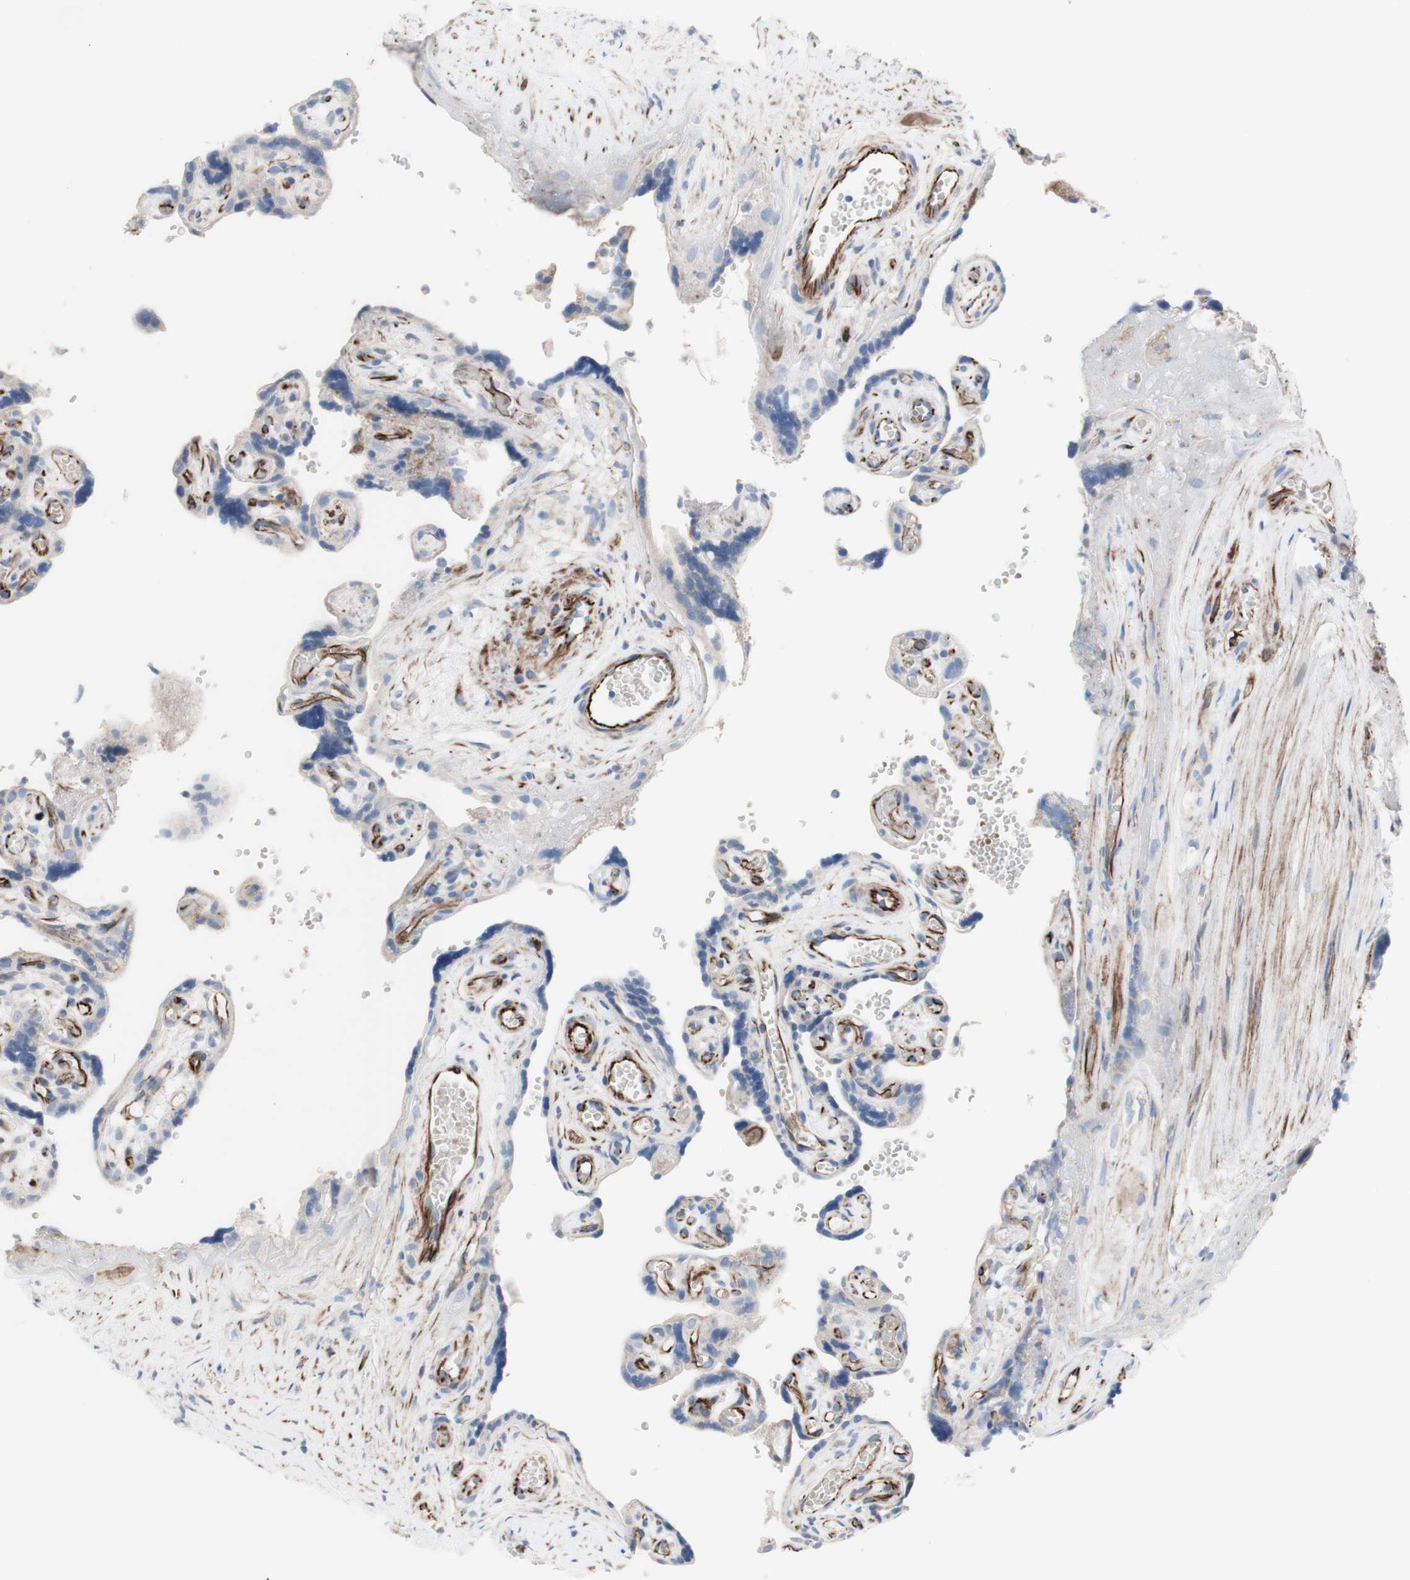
{"staining": {"intensity": "strong", "quantity": "25%-75%", "location": "cytoplasmic/membranous"}, "tissue": "placenta", "cell_type": "Trophoblastic cells", "image_type": "normal", "snomed": [{"axis": "morphology", "description": "Normal tissue, NOS"}, {"axis": "topography", "description": "Placenta"}], "caption": "Human placenta stained for a protein (brown) shows strong cytoplasmic/membranous positive positivity in approximately 25%-75% of trophoblastic cells.", "gene": "AGPAT5", "patient": {"sex": "female", "age": 30}}